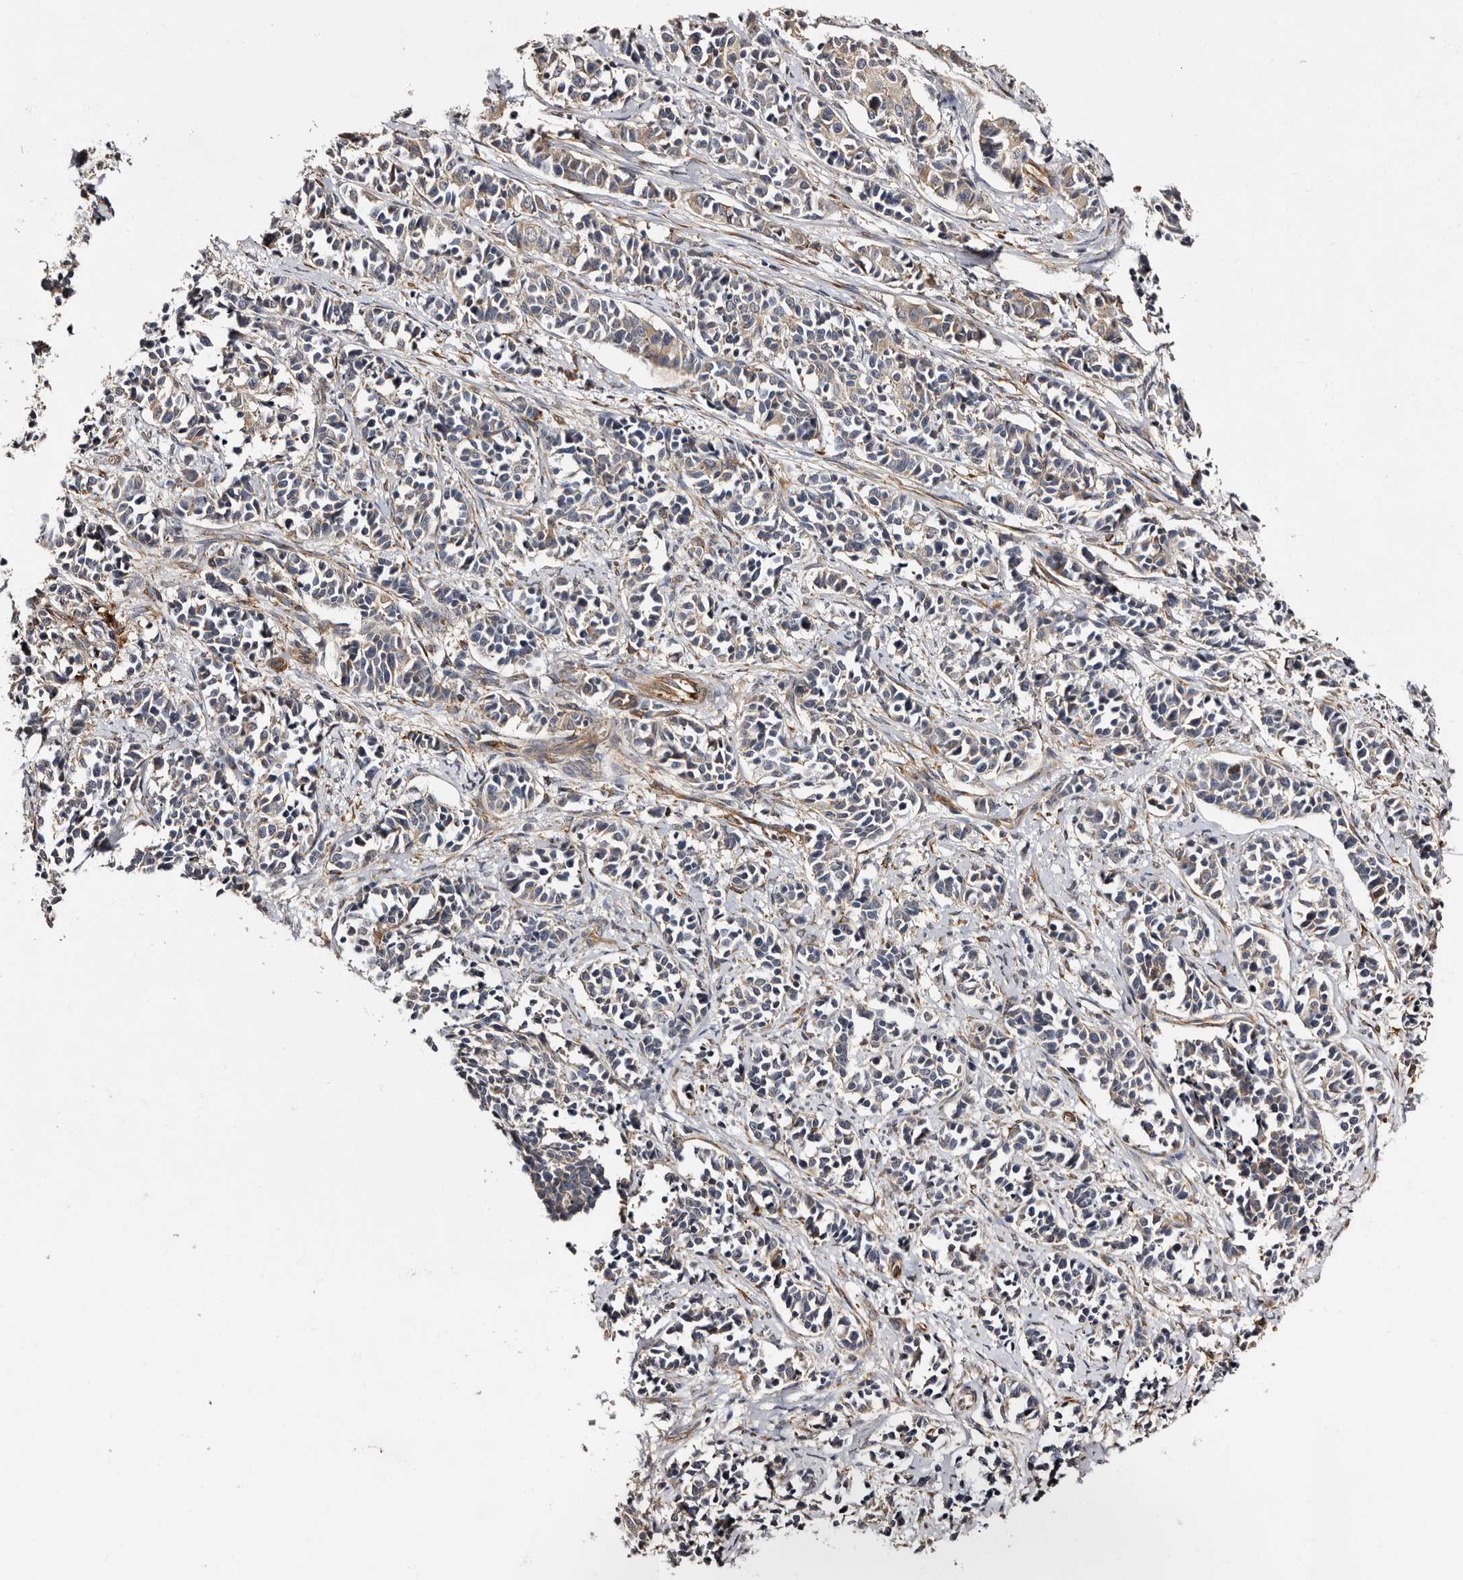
{"staining": {"intensity": "weak", "quantity": "<25%", "location": "cytoplasmic/membranous"}, "tissue": "cervical cancer", "cell_type": "Tumor cells", "image_type": "cancer", "snomed": [{"axis": "morphology", "description": "Normal tissue, NOS"}, {"axis": "morphology", "description": "Squamous cell carcinoma, NOS"}, {"axis": "topography", "description": "Cervix"}], "caption": "IHC image of squamous cell carcinoma (cervical) stained for a protein (brown), which reveals no staining in tumor cells.", "gene": "TBC1D22B", "patient": {"sex": "female", "age": 35}}